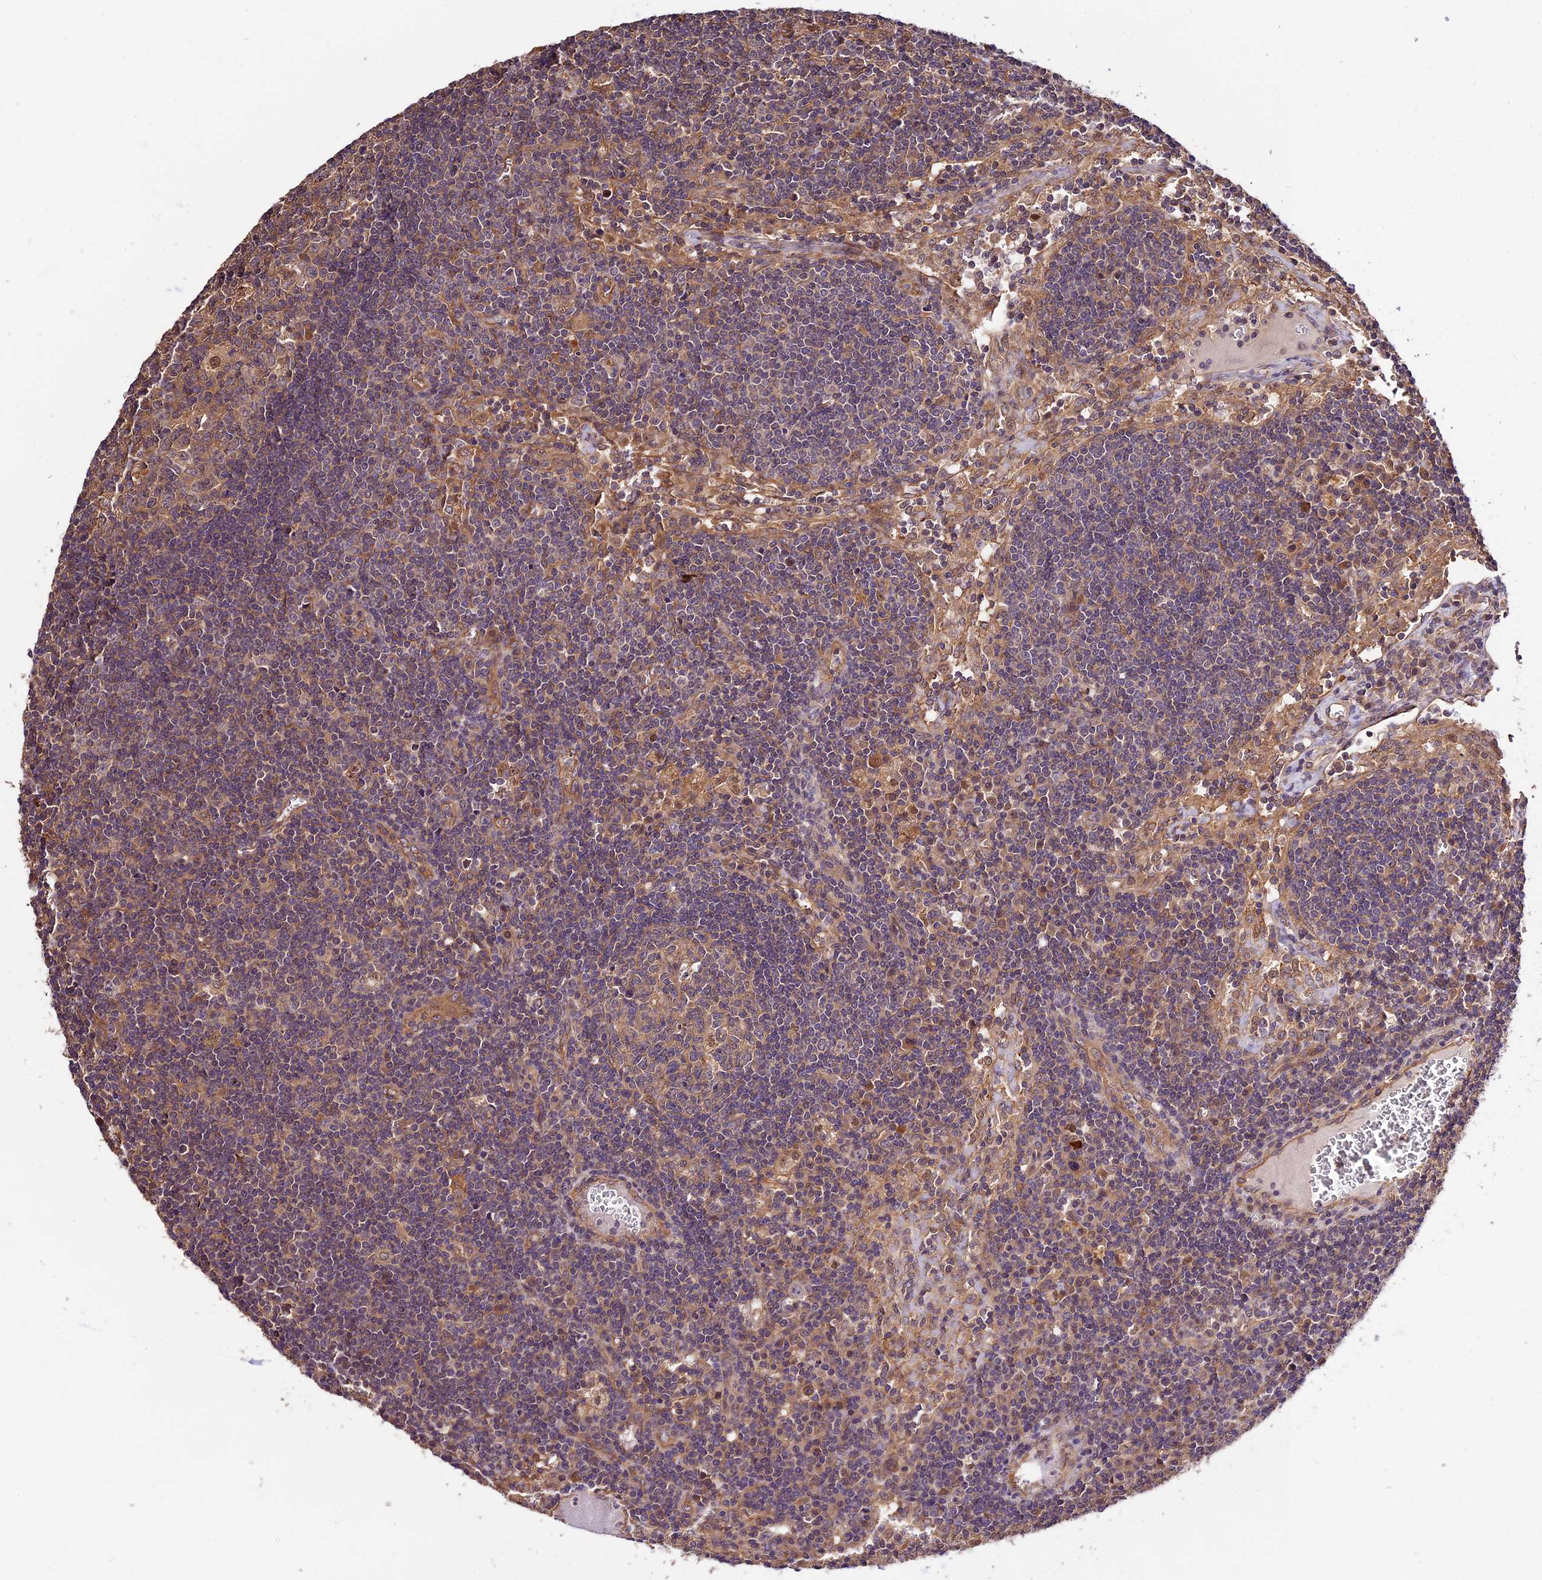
{"staining": {"intensity": "weak", "quantity": ">75%", "location": "cytoplasmic/membranous"}, "tissue": "lymph node", "cell_type": "Germinal center cells", "image_type": "normal", "snomed": [{"axis": "morphology", "description": "Normal tissue, NOS"}, {"axis": "topography", "description": "Lymph node"}], "caption": "Immunohistochemical staining of unremarkable human lymph node displays low levels of weak cytoplasmic/membranous staining in approximately >75% of germinal center cells.", "gene": "CES3", "patient": {"sex": "male", "age": 58}}